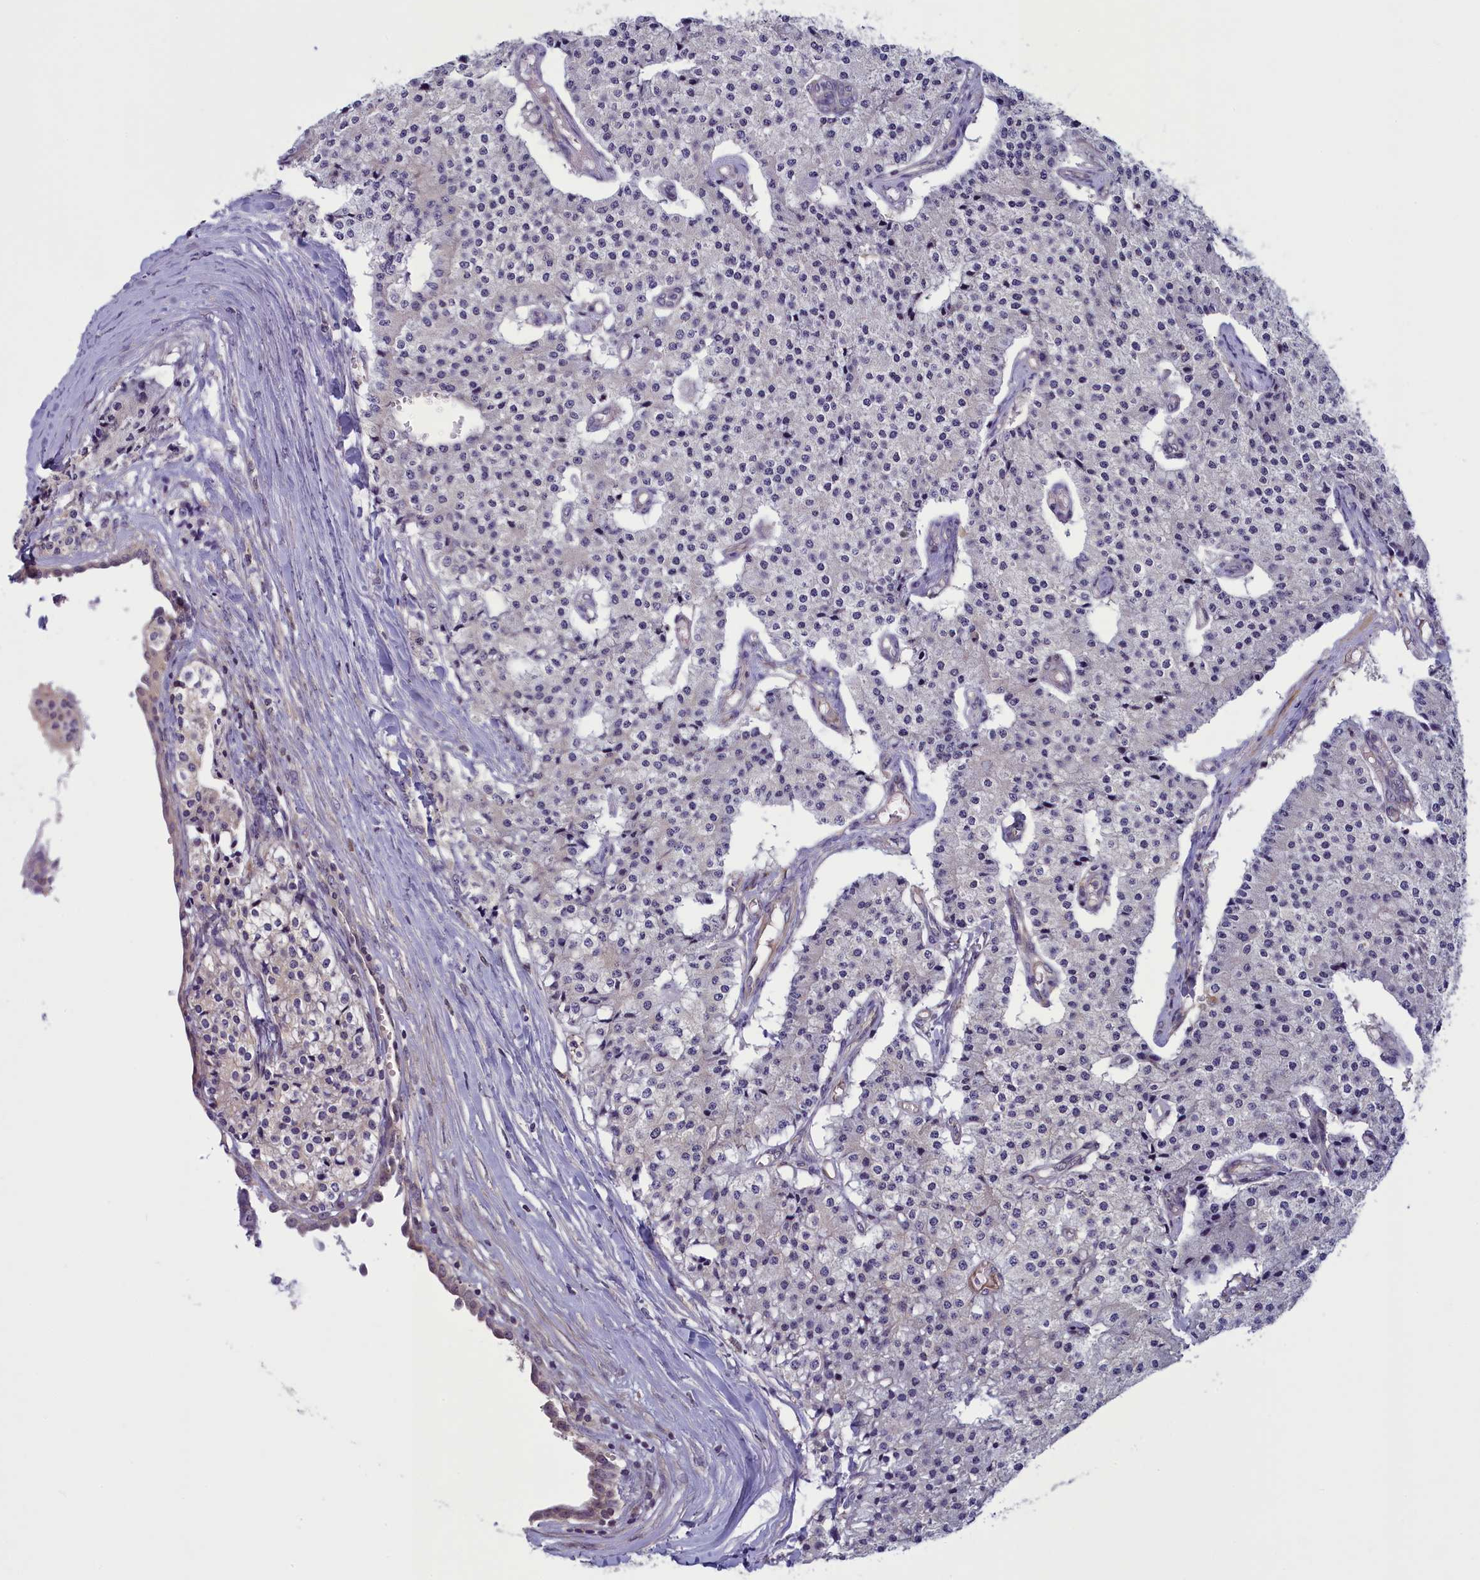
{"staining": {"intensity": "negative", "quantity": "none", "location": "none"}, "tissue": "carcinoid", "cell_type": "Tumor cells", "image_type": "cancer", "snomed": [{"axis": "morphology", "description": "Carcinoid, malignant, NOS"}, {"axis": "topography", "description": "Colon"}], "caption": "Micrograph shows no significant protein positivity in tumor cells of carcinoid. (DAB IHC, high magnification).", "gene": "NUBP1", "patient": {"sex": "female", "age": 52}}